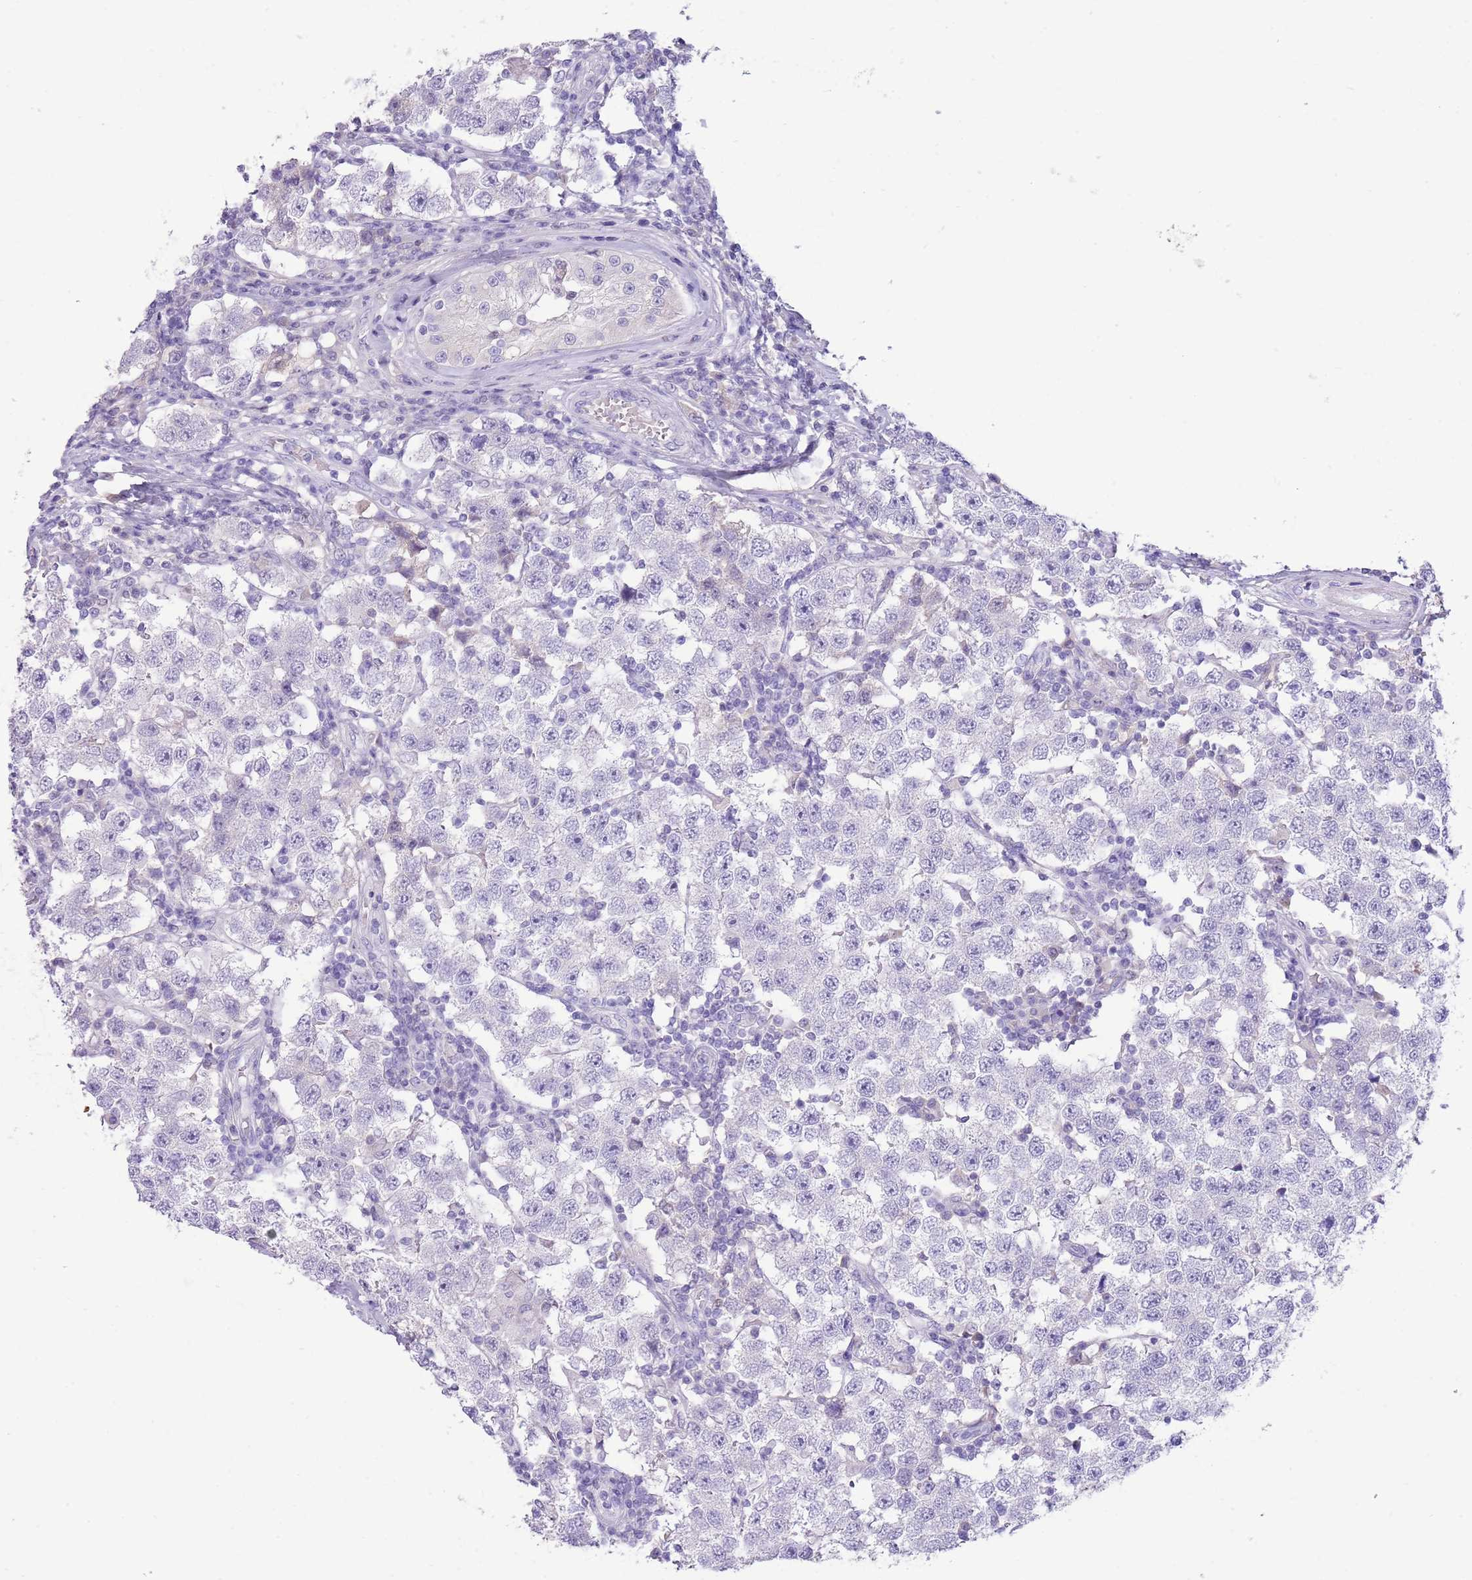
{"staining": {"intensity": "negative", "quantity": "none", "location": "none"}, "tissue": "testis cancer", "cell_type": "Tumor cells", "image_type": "cancer", "snomed": [{"axis": "morphology", "description": "Seminoma, NOS"}, {"axis": "topography", "description": "Testis"}], "caption": "Tumor cells show no significant protein positivity in testis cancer.", "gene": "TOX2", "patient": {"sex": "male", "age": 34}}